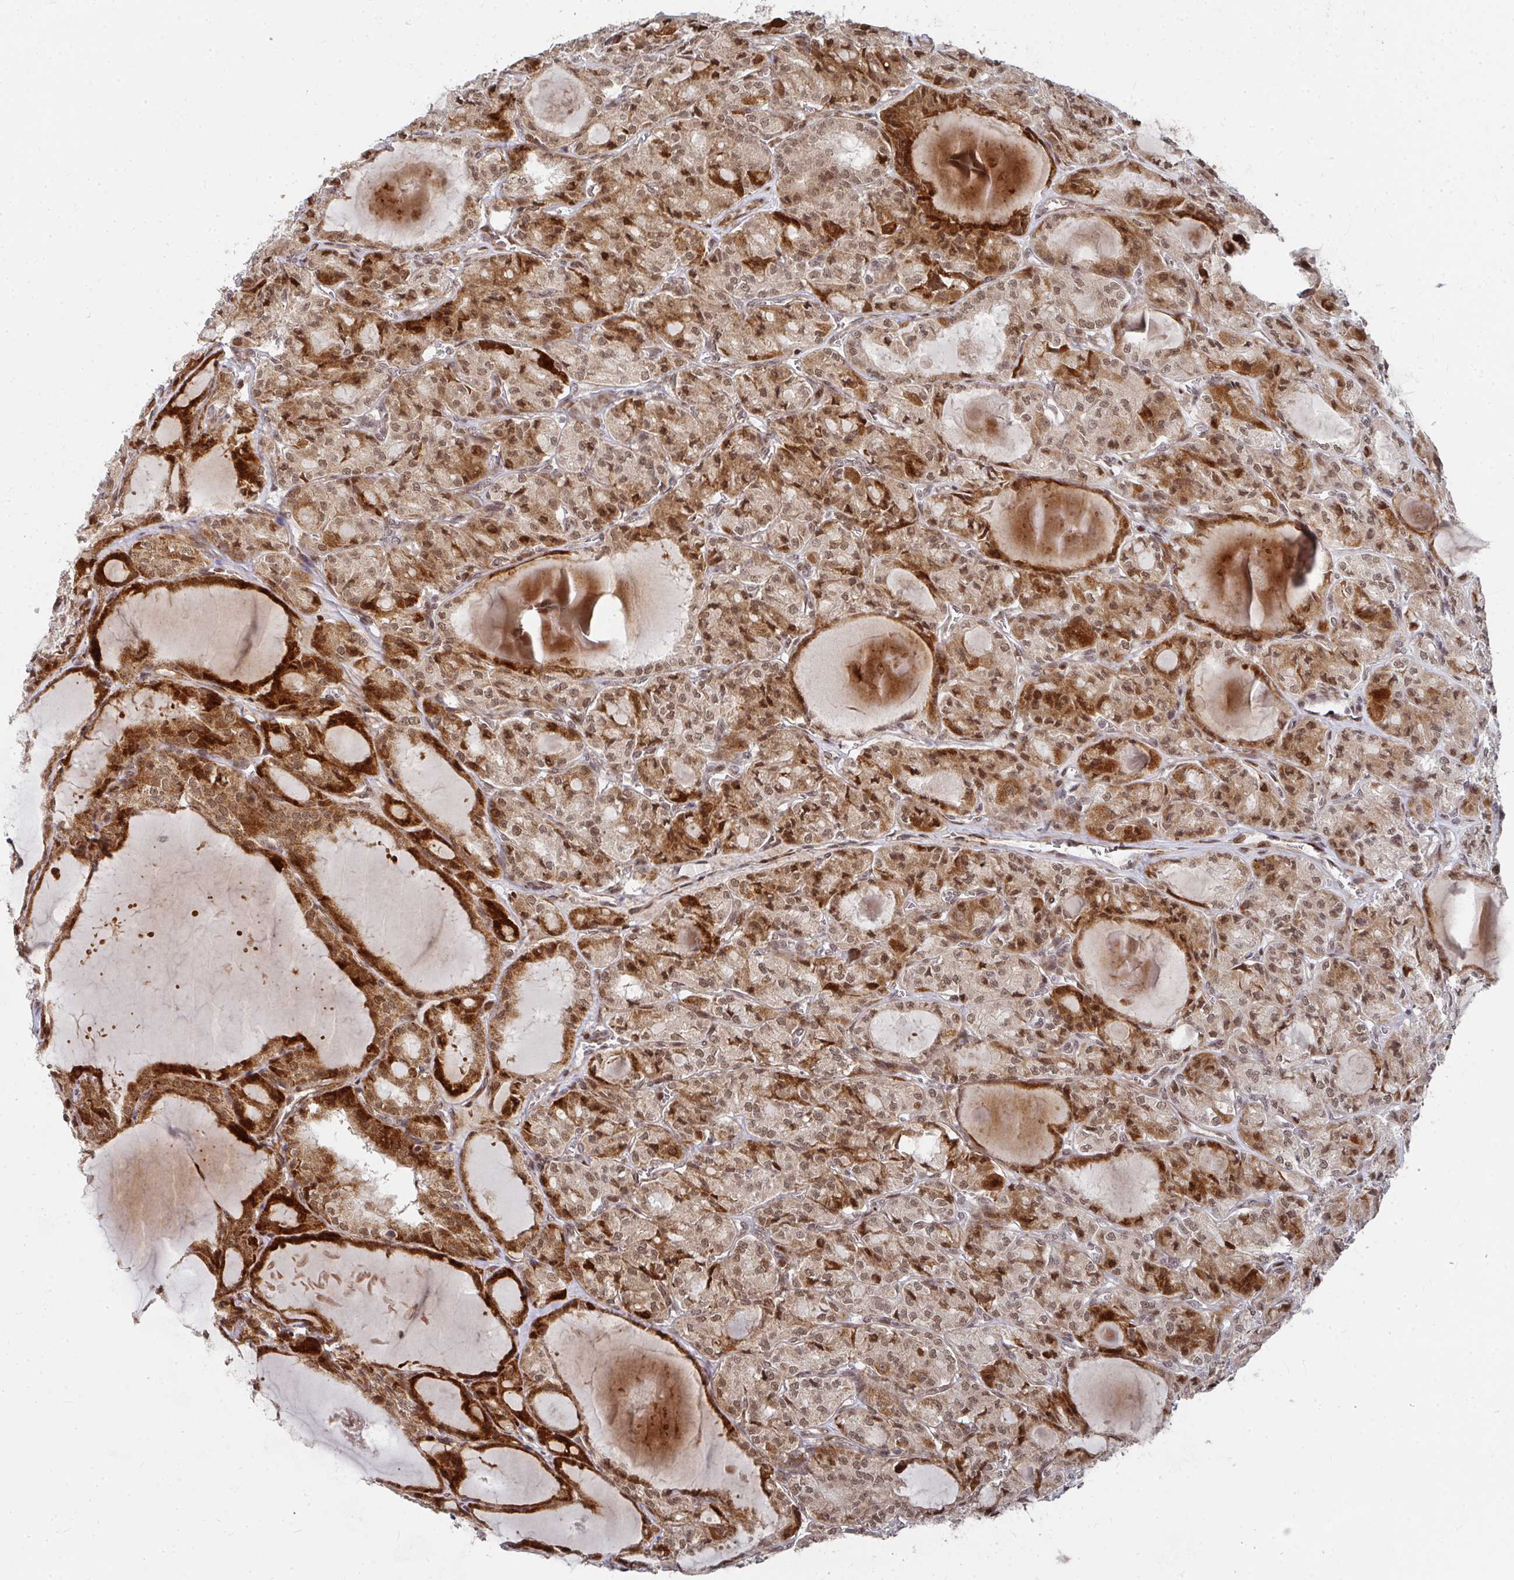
{"staining": {"intensity": "moderate", "quantity": ">75%", "location": "cytoplasmic/membranous,nuclear"}, "tissue": "thyroid cancer", "cell_type": "Tumor cells", "image_type": "cancer", "snomed": [{"axis": "morphology", "description": "Papillary adenocarcinoma, NOS"}, {"axis": "topography", "description": "Thyroid gland"}], "caption": "Thyroid cancer stained for a protein shows moderate cytoplasmic/membranous and nuclear positivity in tumor cells.", "gene": "RBBP5", "patient": {"sex": "male", "age": 87}}